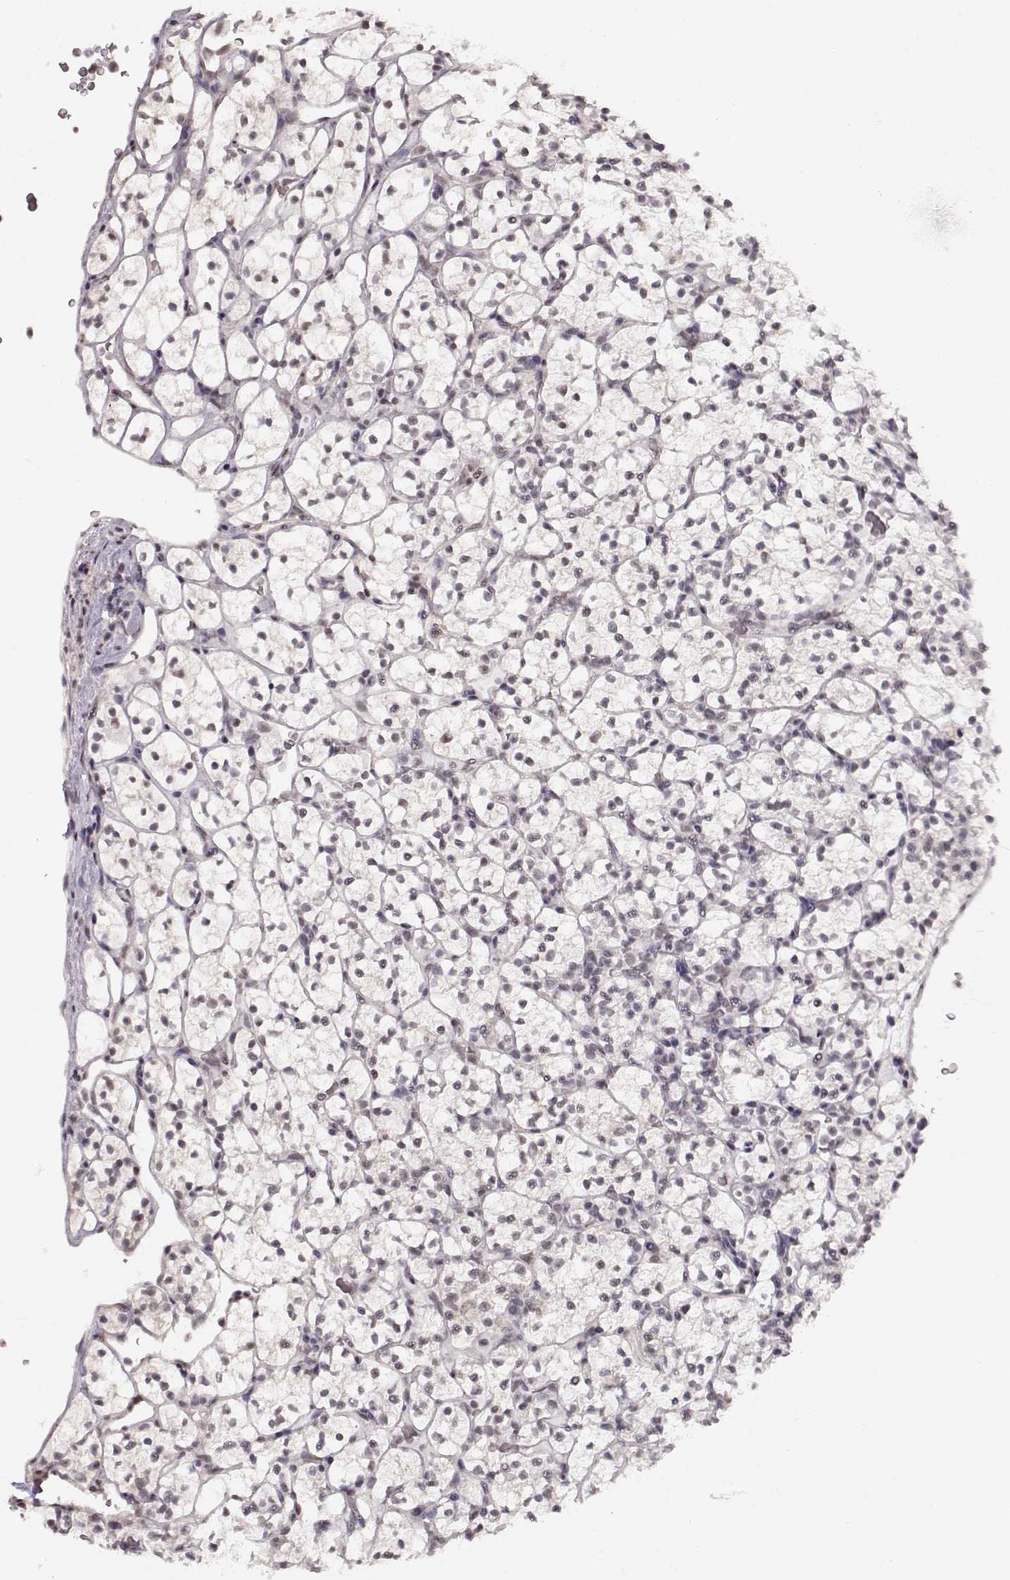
{"staining": {"intensity": "negative", "quantity": "none", "location": "none"}, "tissue": "renal cancer", "cell_type": "Tumor cells", "image_type": "cancer", "snomed": [{"axis": "morphology", "description": "Adenocarcinoma, NOS"}, {"axis": "topography", "description": "Kidney"}], "caption": "A micrograph of human renal adenocarcinoma is negative for staining in tumor cells.", "gene": "PCP4", "patient": {"sex": "female", "age": 89}}